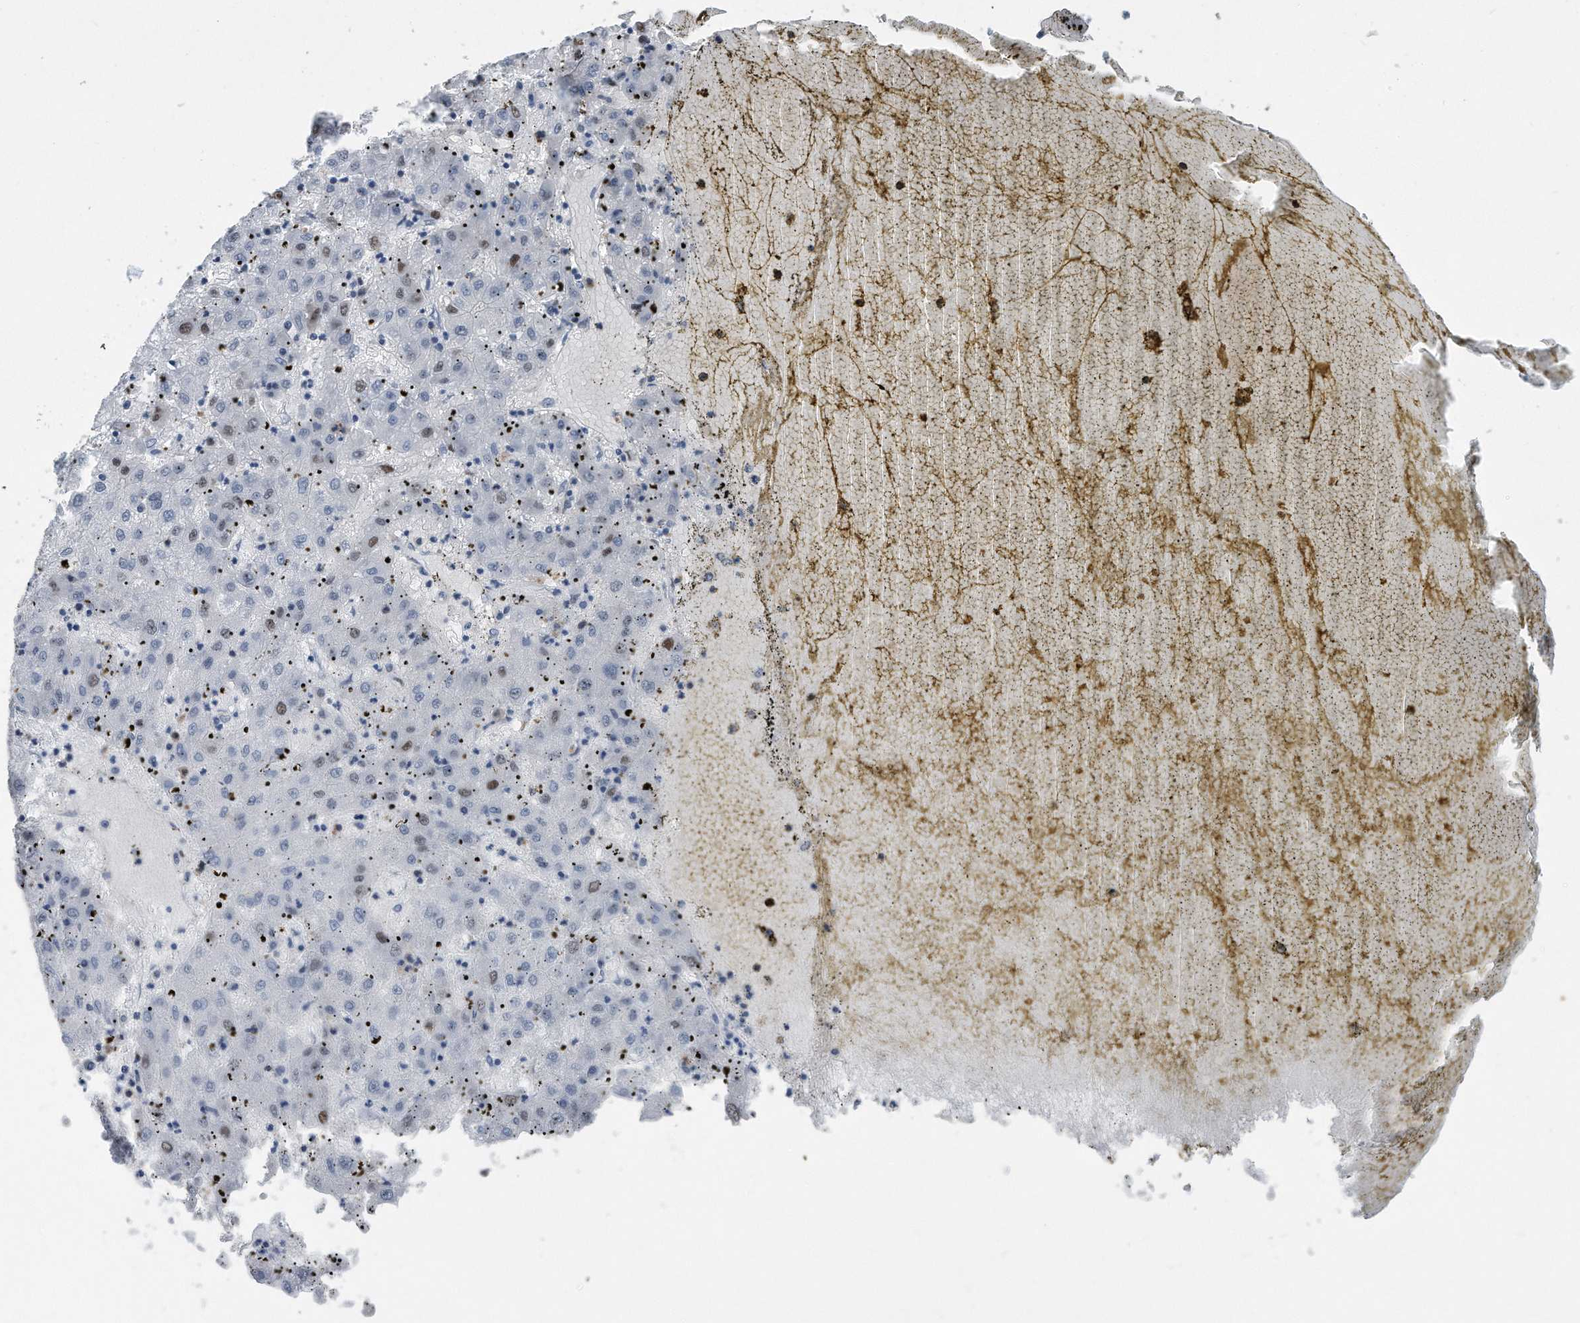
{"staining": {"intensity": "weak", "quantity": "<25%", "location": "nuclear"}, "tissue": "liver cancer", "cell_type": "Tumor cells", "image_type": "cancer", "snomed": [{"axis": "morphology", "description": "Carcinoma, Hepatocellular, NOS"}, {"axis": "topography", "description": "Liver"}], "caption": "High power microscopy photomicrograph of an immunohistochemistry (IHC) image of liver hepatocellular carcinoma, revealing no significant staining in tumor cells.", "gene": "PCNA", "patient": {"sex": "male", "age": 72}}